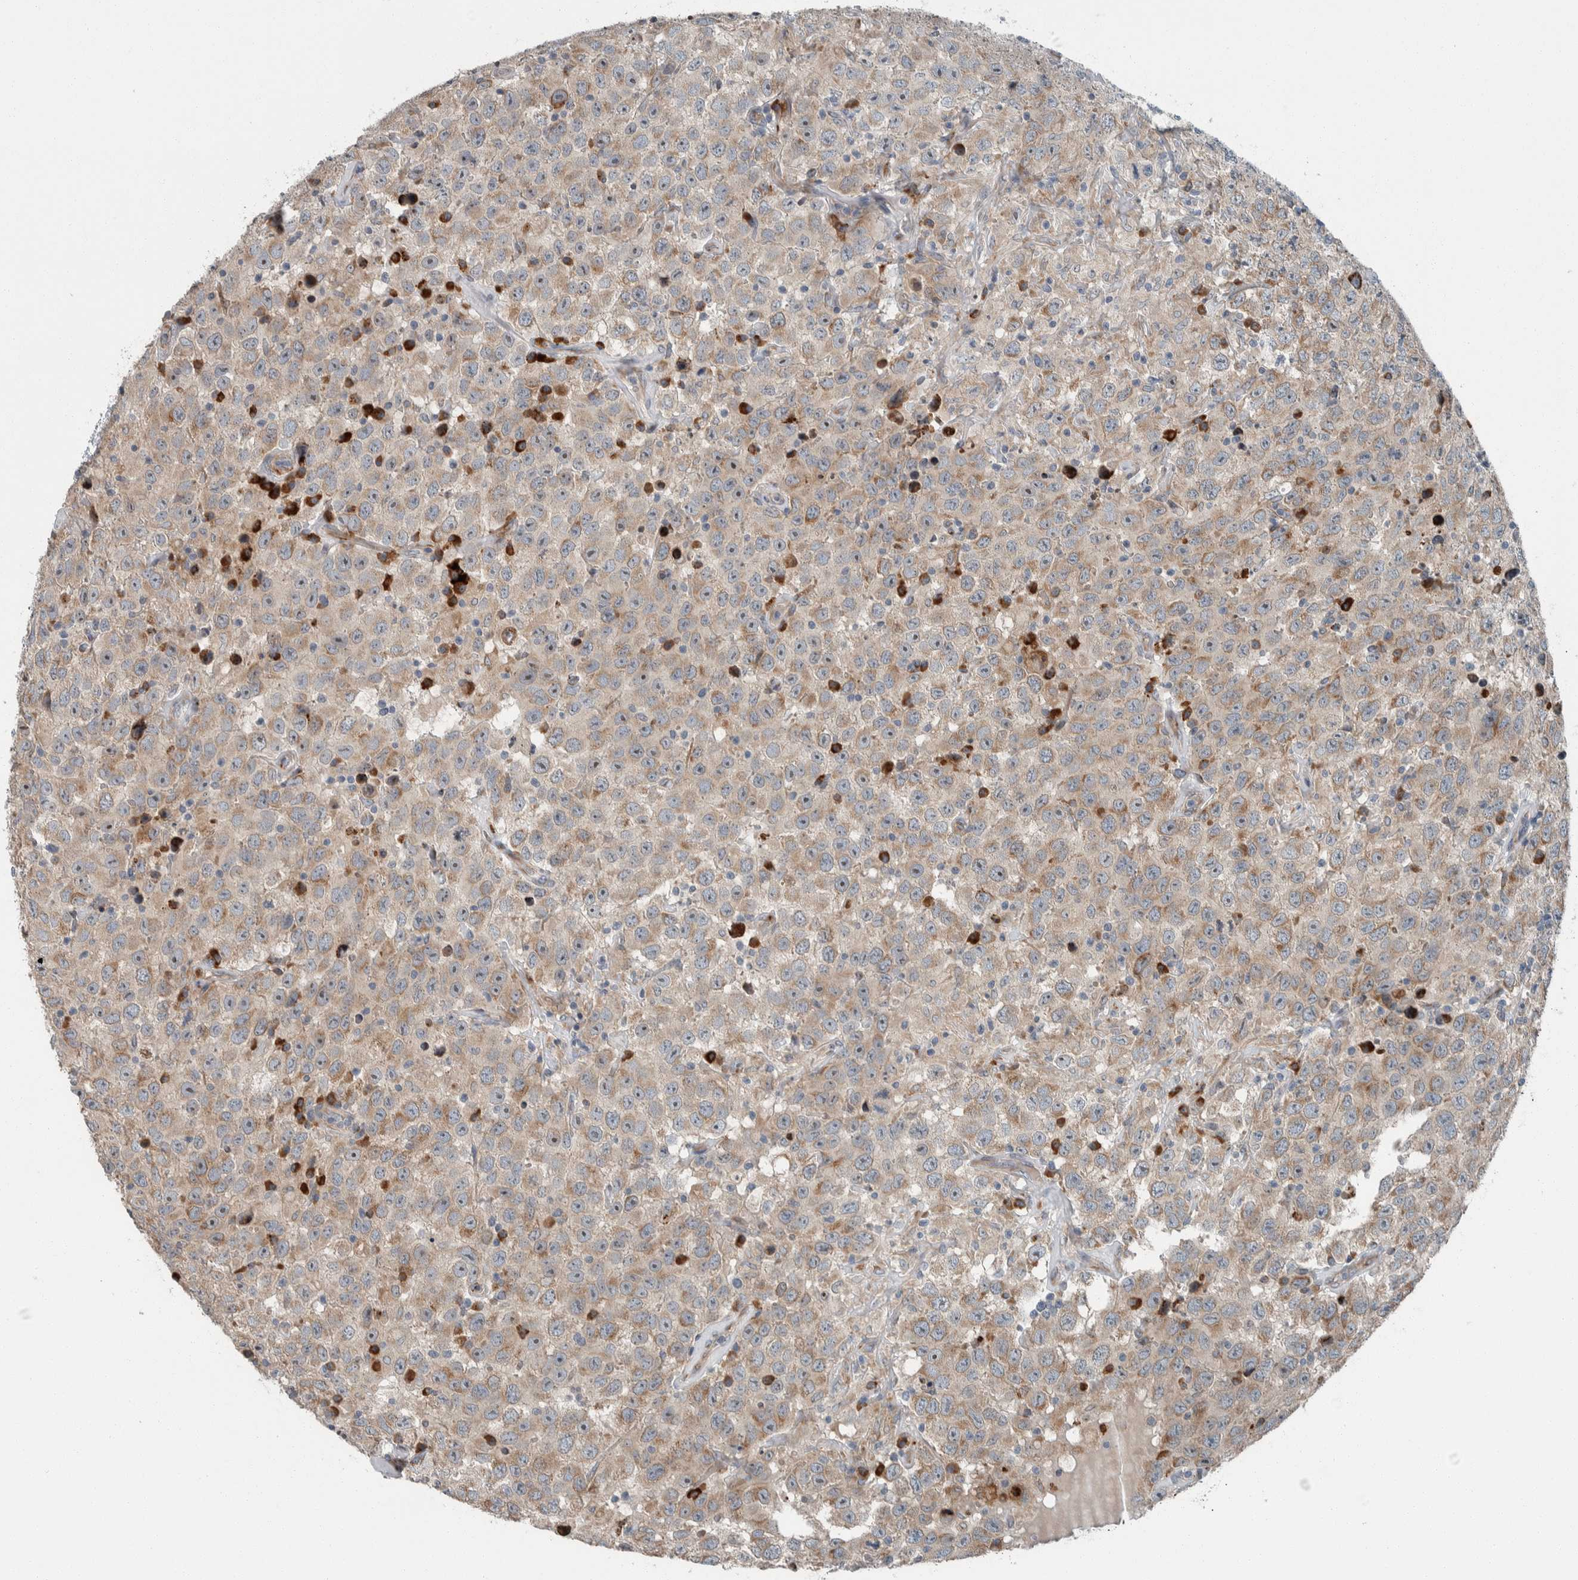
{"staining": {"intensity": "weak", "quantity": "25%-75%", "location": "cytoplasmic/membranous"}, "tissue": "testis cancer", "cell_type": "Tumor cells", "image_type": "cancer", "snomed": [{"axis": "morphology", "description": "Seminoma, NOS"}, {"axis": "topography", "description": "Testis"}], "caption": "An image of human testis cancer stained for a protein exhibits weak cytoplasmic/membranous brown staining in tumor cells. The protein of interest is shown in brown color, while the nuclei are stained blue.", "gene": "USP25", "patient": {"sex": "male", "age": 41}}